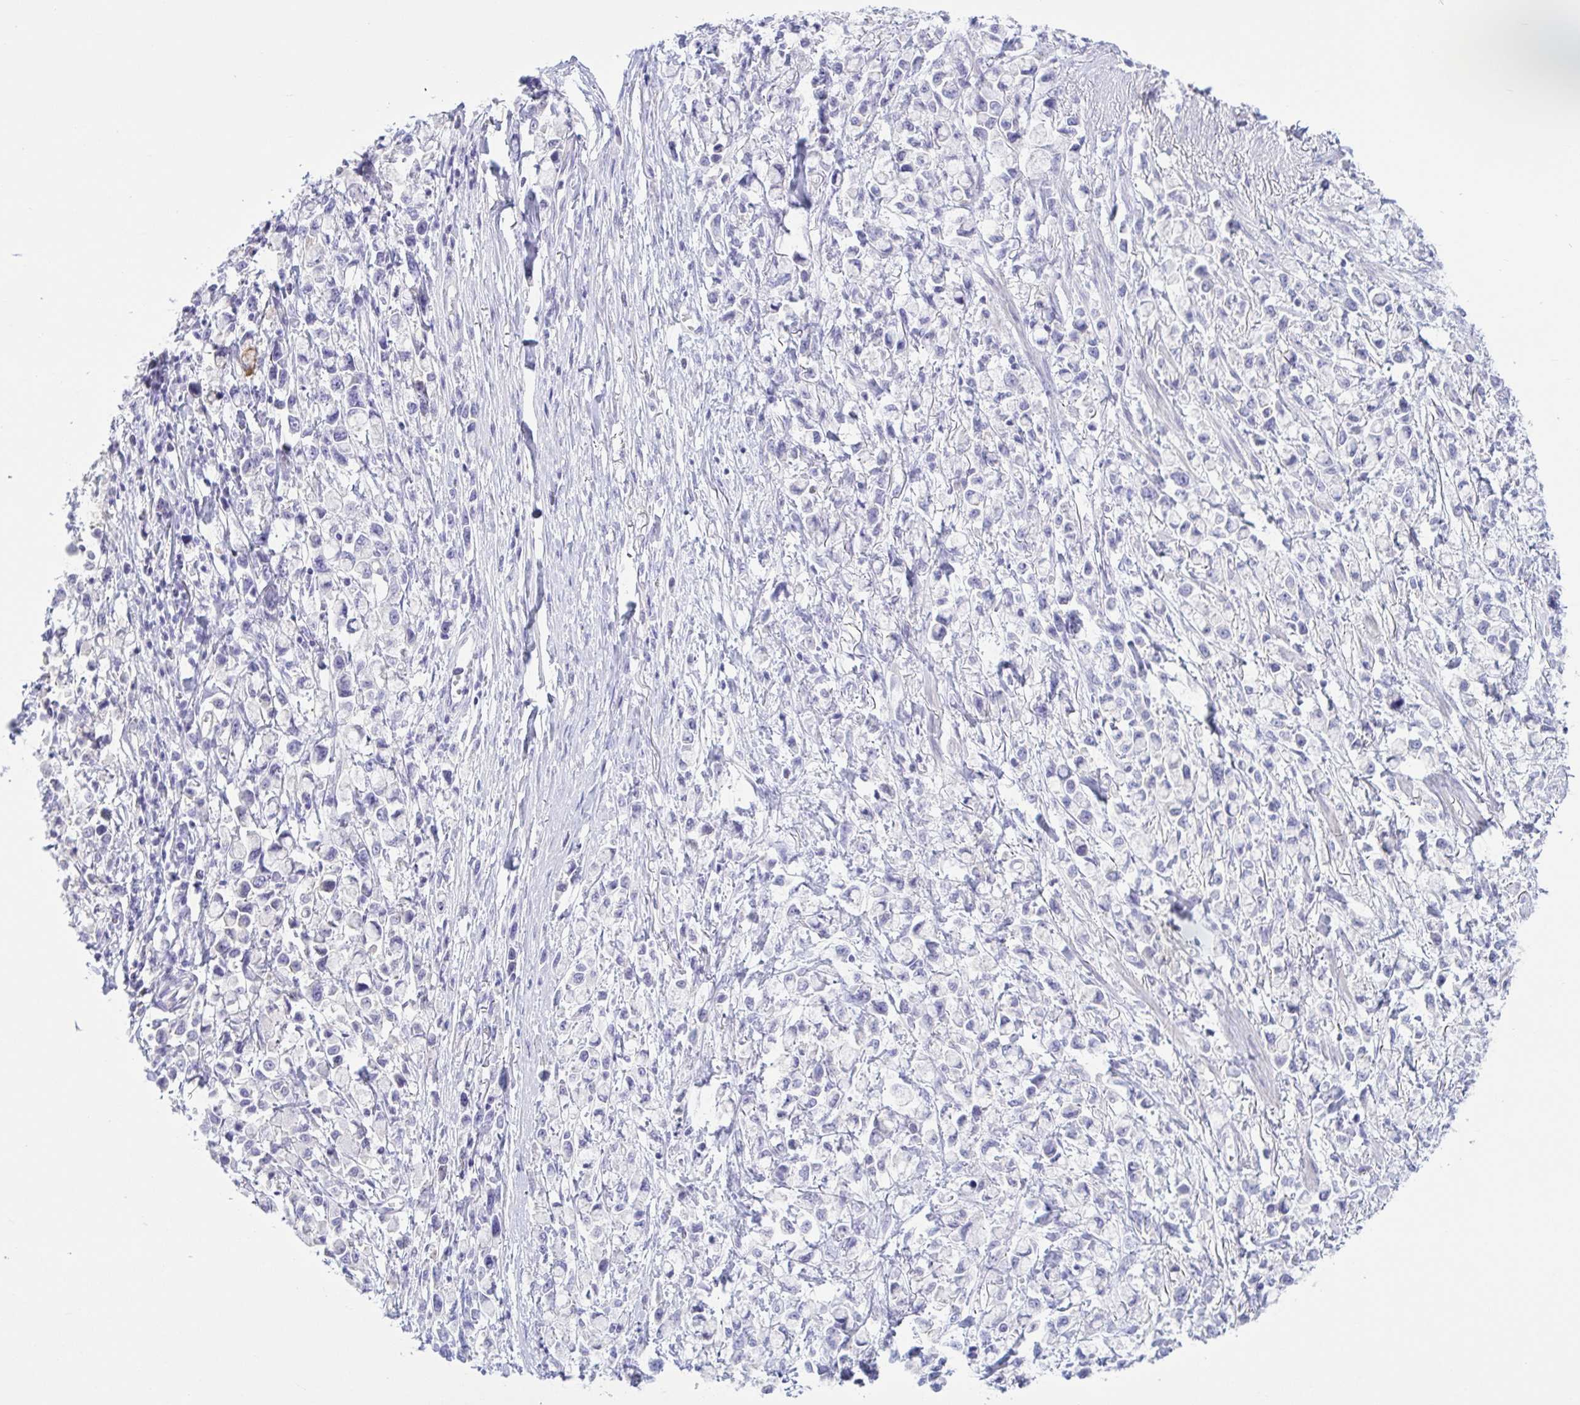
{"staining": {"intensity": "negative", "quantity": "none", "location": "none"}, "tissue": "stomach cancer", "cell_type": "Tumor cells", "image_type": "cancer", "snomed": [{"axis": "morphology", "description": "Adenocarcinoma, NOS"}, {"axis": "topography", "description": "Stomach"}], "caption": "The photomicrograph displays no staining of tumor cells in stomach adenocarcinoma.", "gene": "TNNI2", "patient": {"sex": "female", "age": 81}}